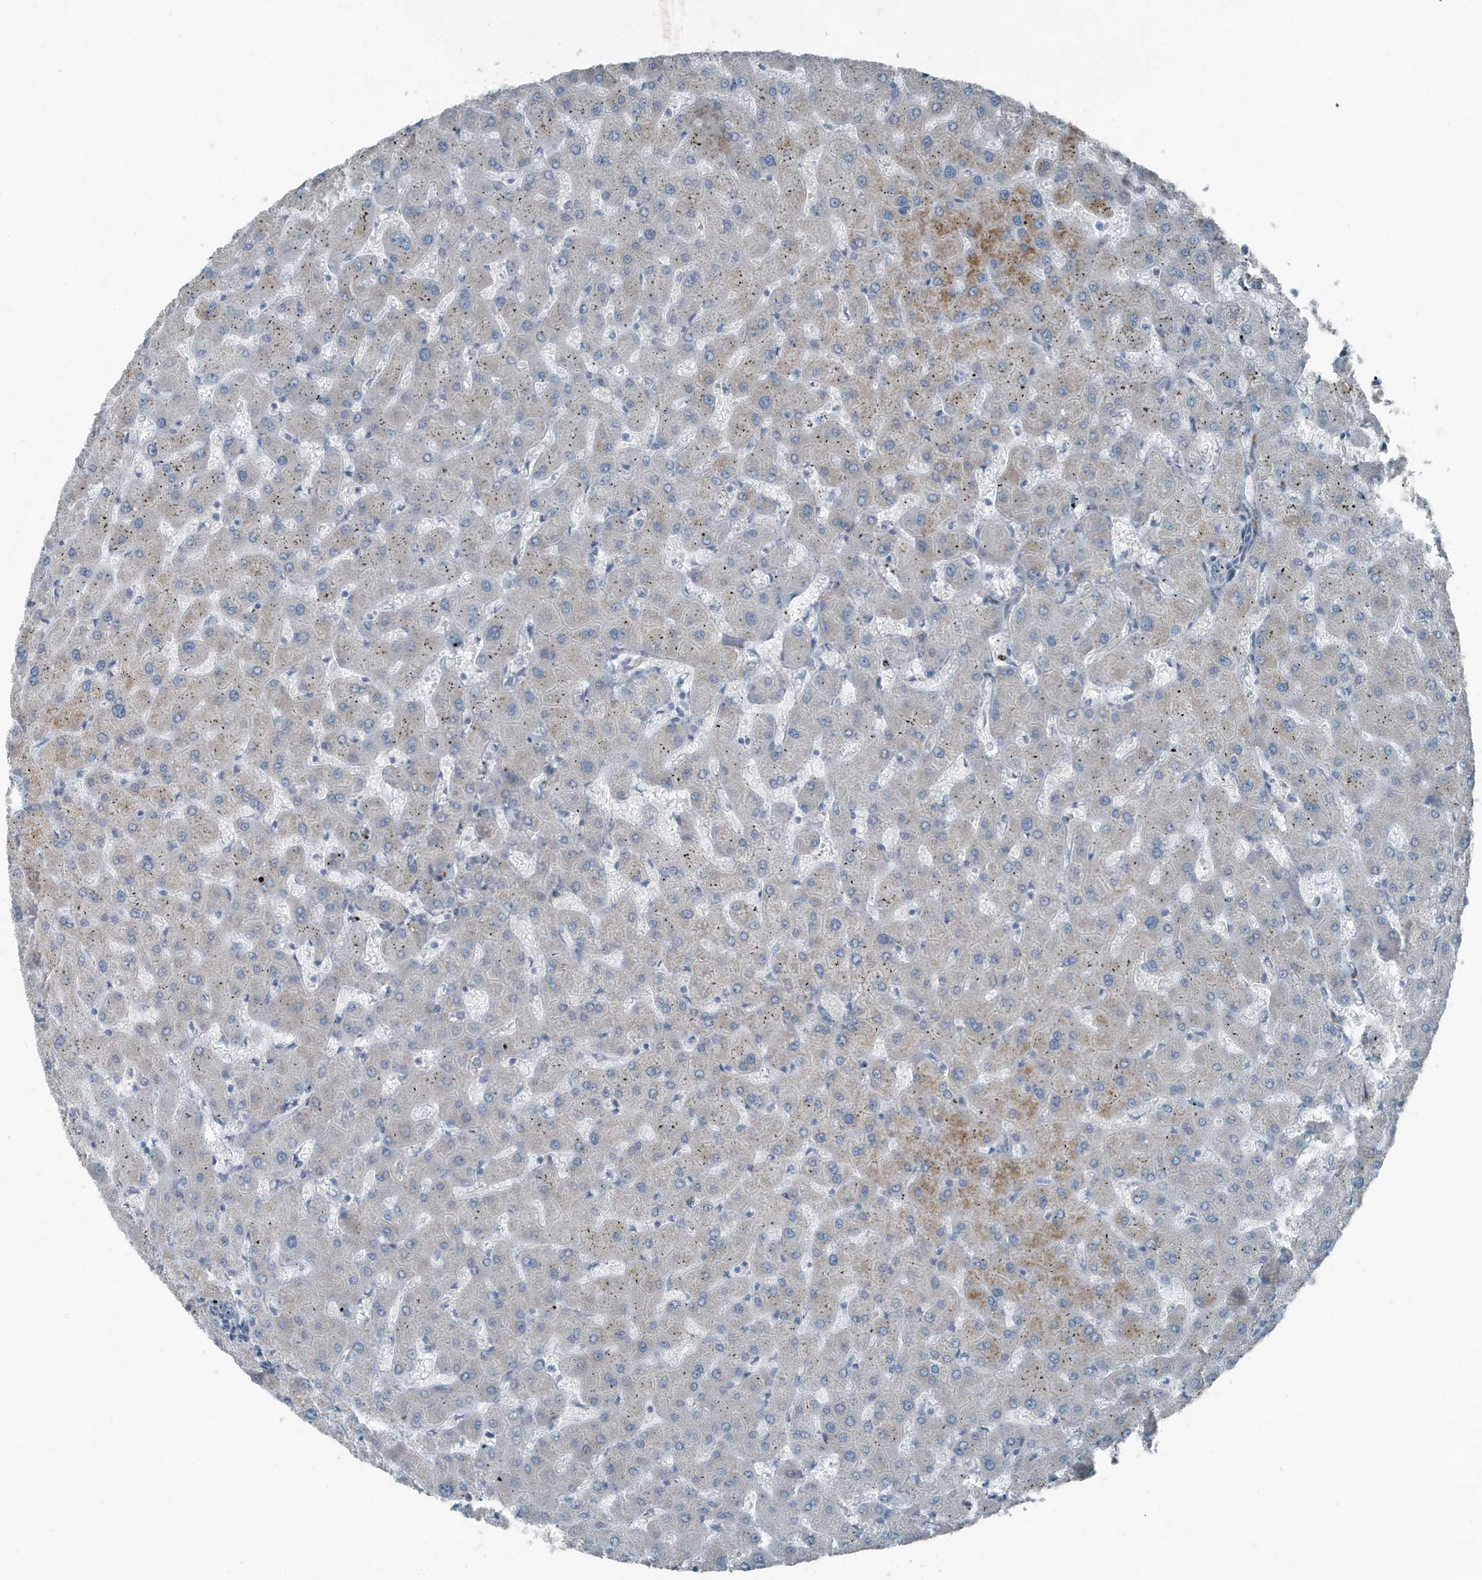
{"staining": {"intensity": "negative", "quantity": "none", "location": "none"}, "tissue": "liver", "cell_type": "Cholangiocytes", "image_type": "normal", "snomed": [{"axis": "morphology", "description": "Normal tissue, NOS"}, {"axis": "topography", "description": "Liver"}], "caption": "Immunohistochemistry photomicrograph of normal human liver stained for a protein (brown), which demonstrates no staining in cholangiocytes.", "gene": "FAM162A", "patient": {"sex": "female", "age": 63}}